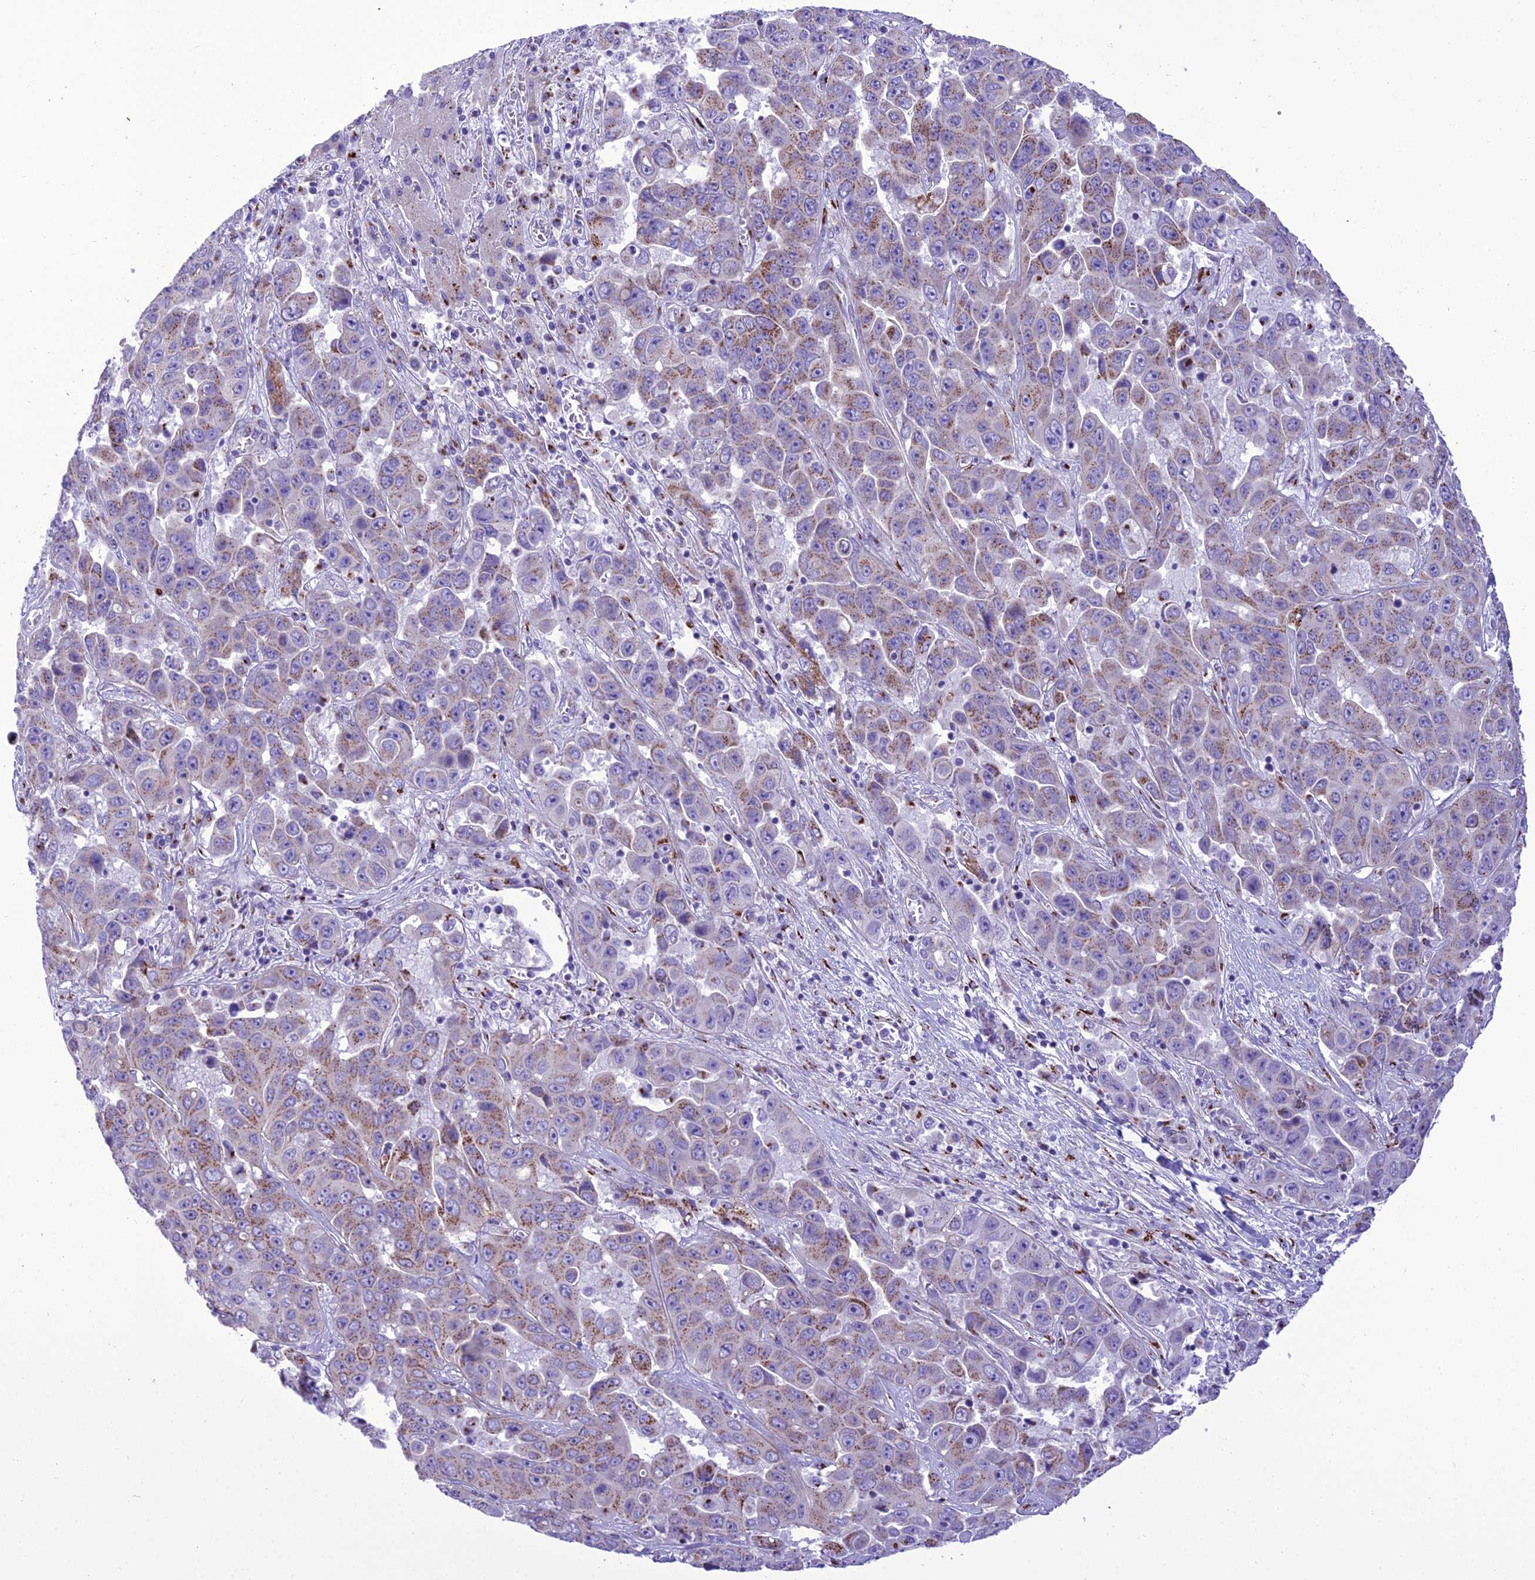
{"staining": {"intensity": "moderate", "quantity": "25%-75%", "location": "cytoplasmic/membranous"}, "tissue": "liver cancer", "cell_type": "Tumor cells", "image_type": "cancer", "snomed": [{"axis": "morphology", "description": "Cholangiocarcinoma"}, {"axis": "topography", "description": "Liver"}], "caption": "Tumor cells reveal medium levels of moderate cytoplasmic/membranous positivity in about 25%-75% of cells in liver cancer.", "gene": "GOLM2", "patient": {"sex": "female", "age": 52}}